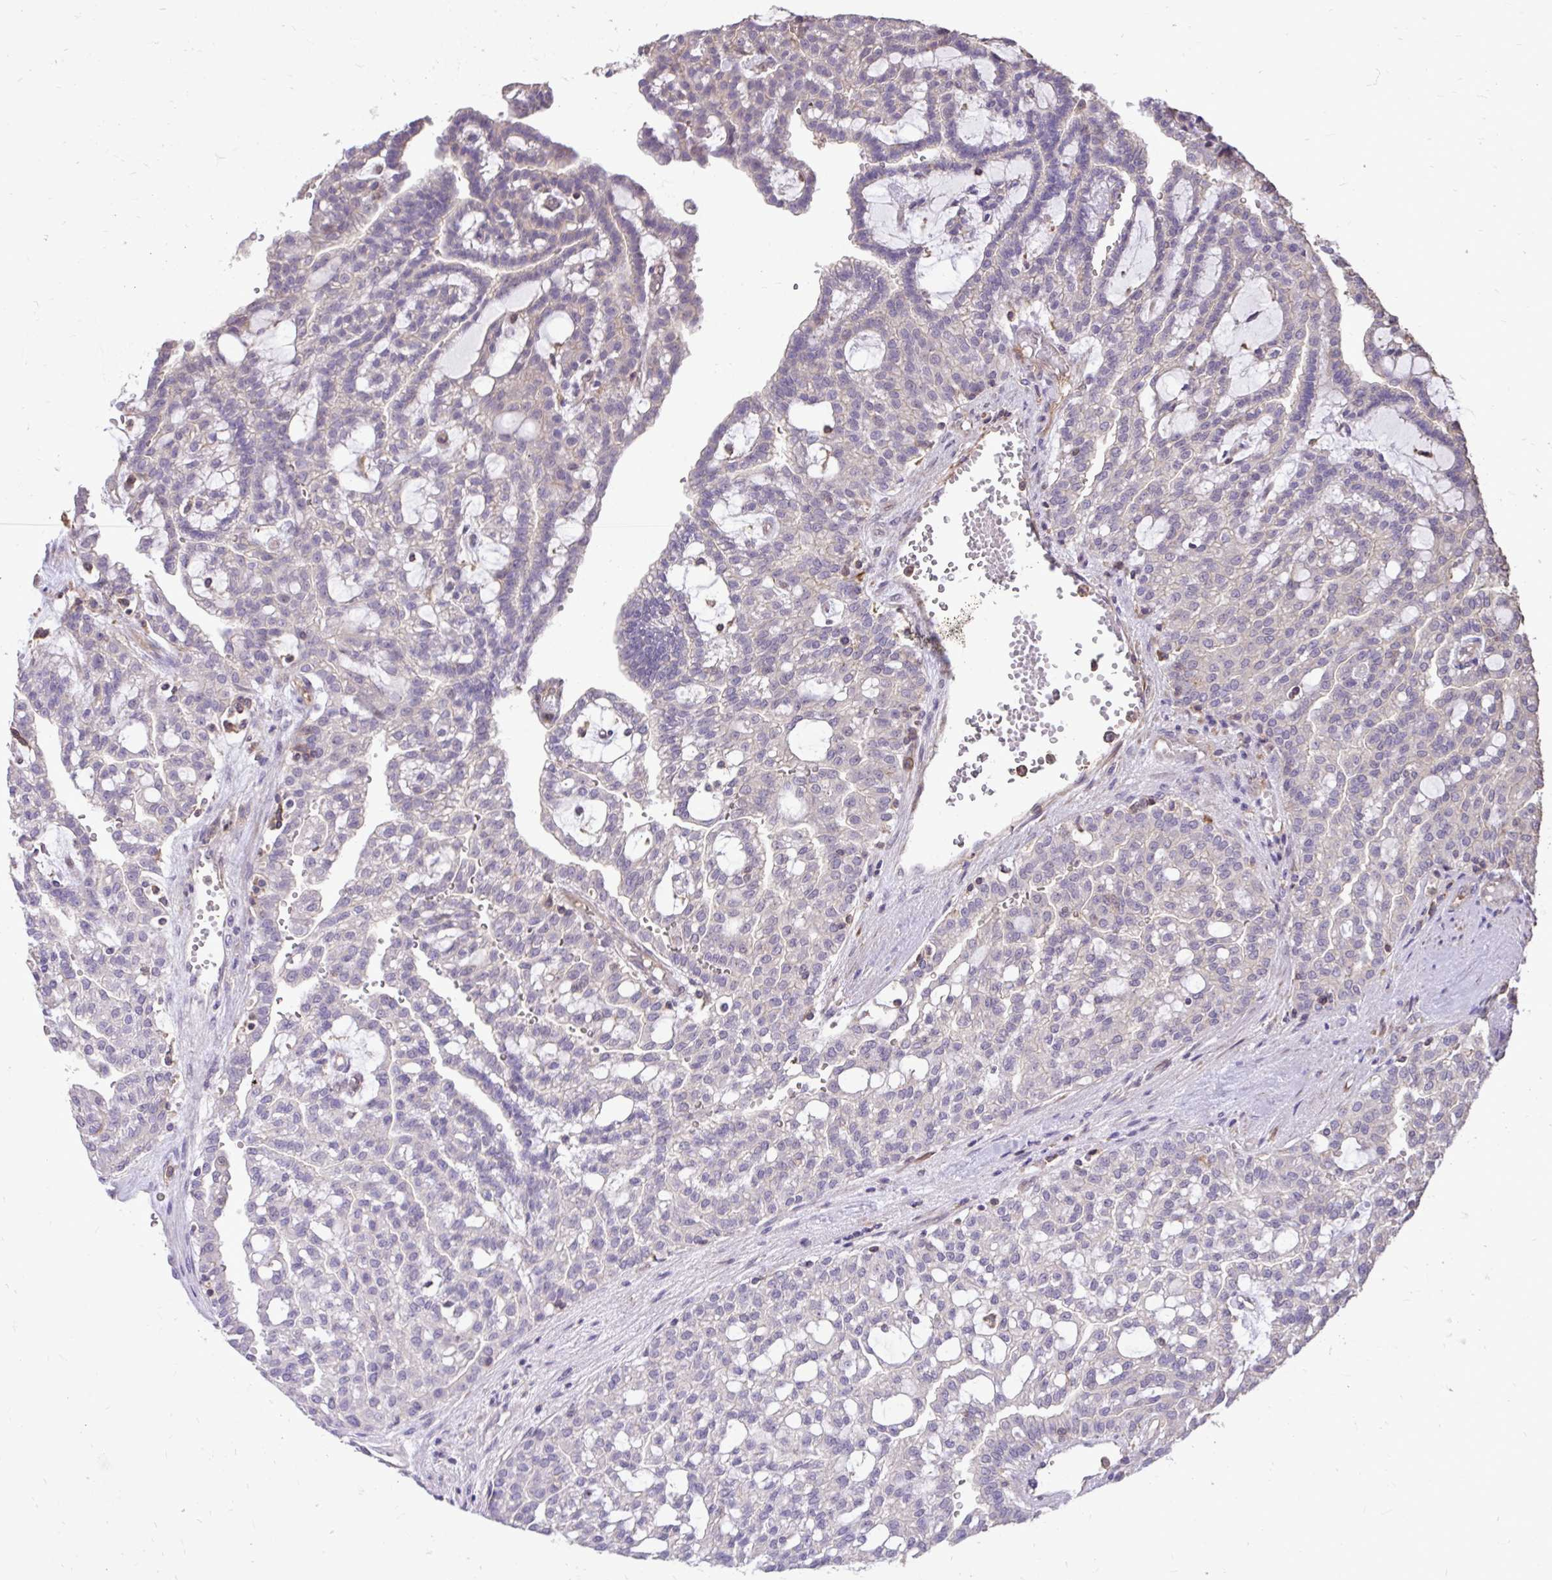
{"staining": {"intensity": "weak", "quantity": "<25%", "location": "cytoplasmic/membranous"}, "tissue": "renal cancer", "cell_type": "Tumor cells", "image_type": "cancer", "snomed": [{"axis": "morphology", "description": "Adenocarcinoma, NOS"}, {"axis": "topography", "description": "Kidney"}], "caption": "This is a photomicrograph of immunohistochemistry staining of renal cancer (adenocarcinoma), which shows no staining in tumor cells. Brightfield microscopy of immunohistochemistry (IHC) stained with DAB (3,3'-diaminobenzidine) (brown) and hematoxylin (blue), captured at high magnification.", "gene": "IGFL2", "patient": {"sex": "male", "age": 63}}